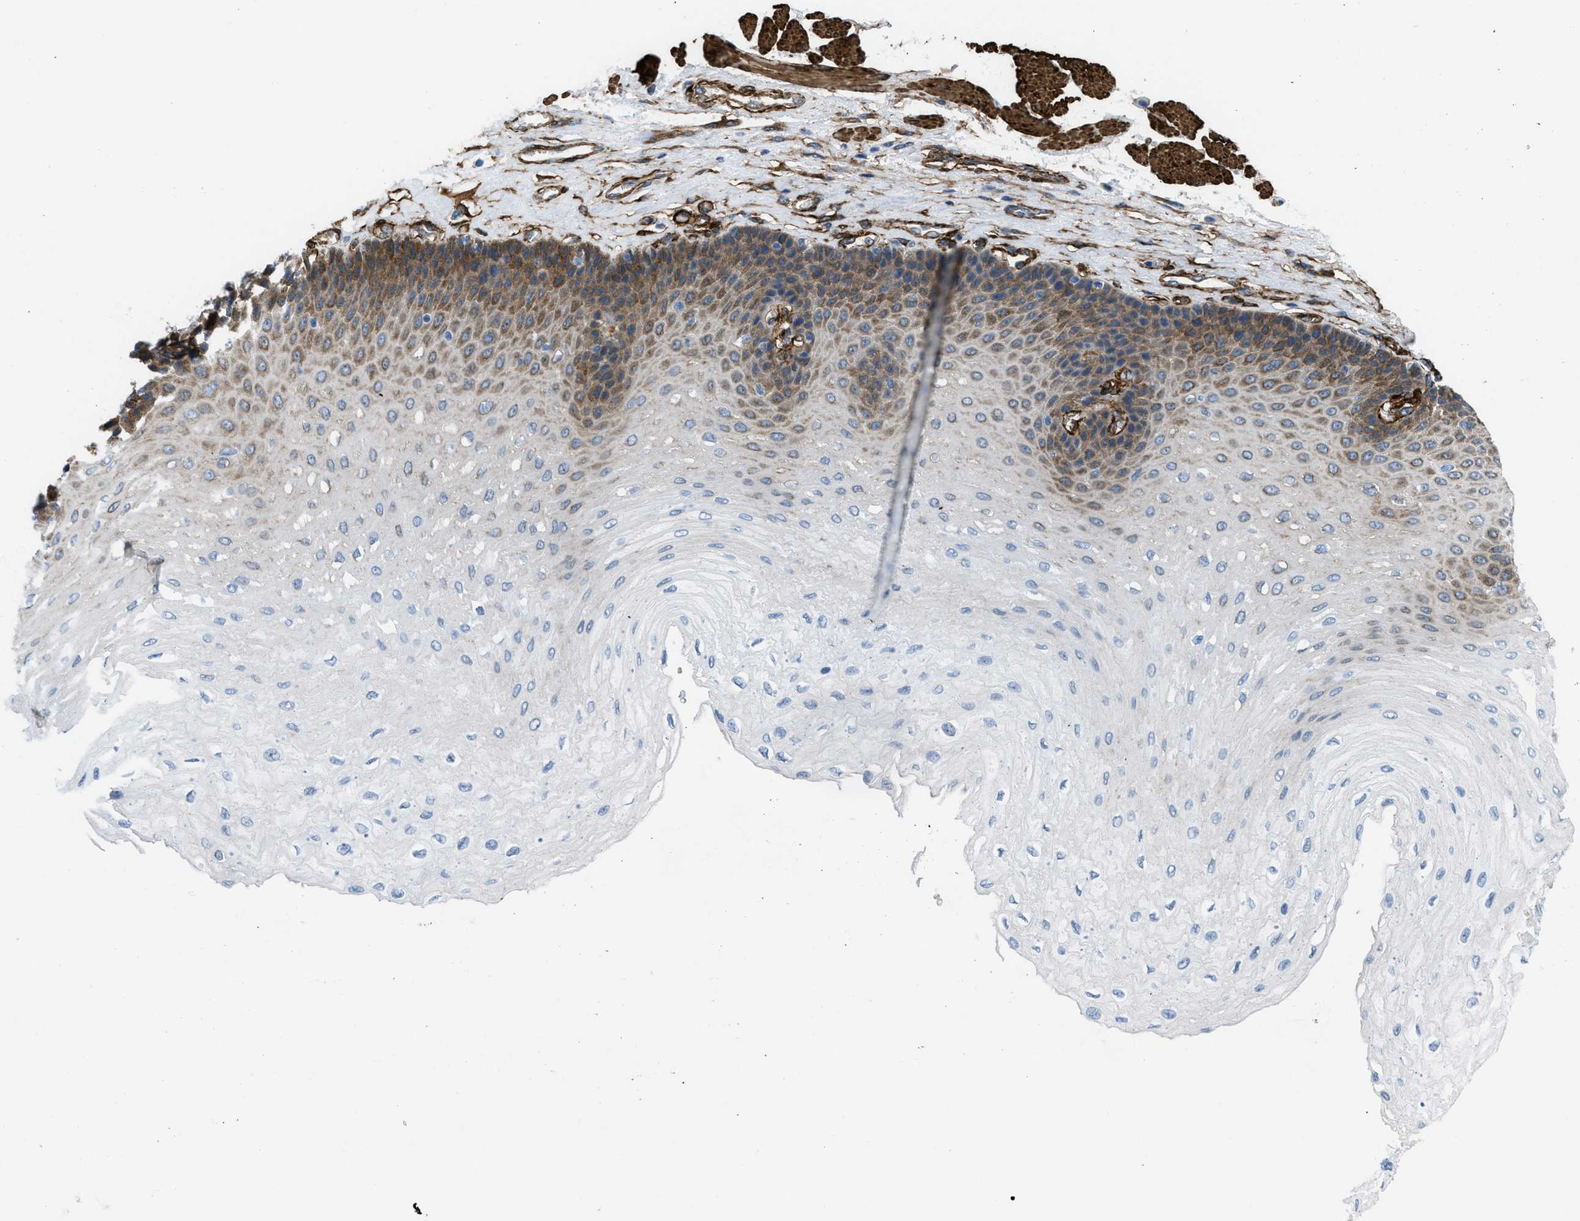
{"staining": {"intensity": "moderate", "quantity": ">75%", "location": "cytoplasmic/membranous"}, "tissue": "esophagus", "cell_type": "Squamous epithelial cells", "image_type": "normal", "snomed": [{"axis": "morphology", "description": "Normal tissue, NOS"}, {"axis": "topography", "description": "Esophagus"}], "caption": "Brown immunohistochemical staining in normal human esophagus displays moderate cytoplasmic/membranous positivity in approximately >75% of squamous epithelial cells. Nuclei are stained in blue.", "gene": "CALD1", "patient": {"sex": "female", "age": 72}}